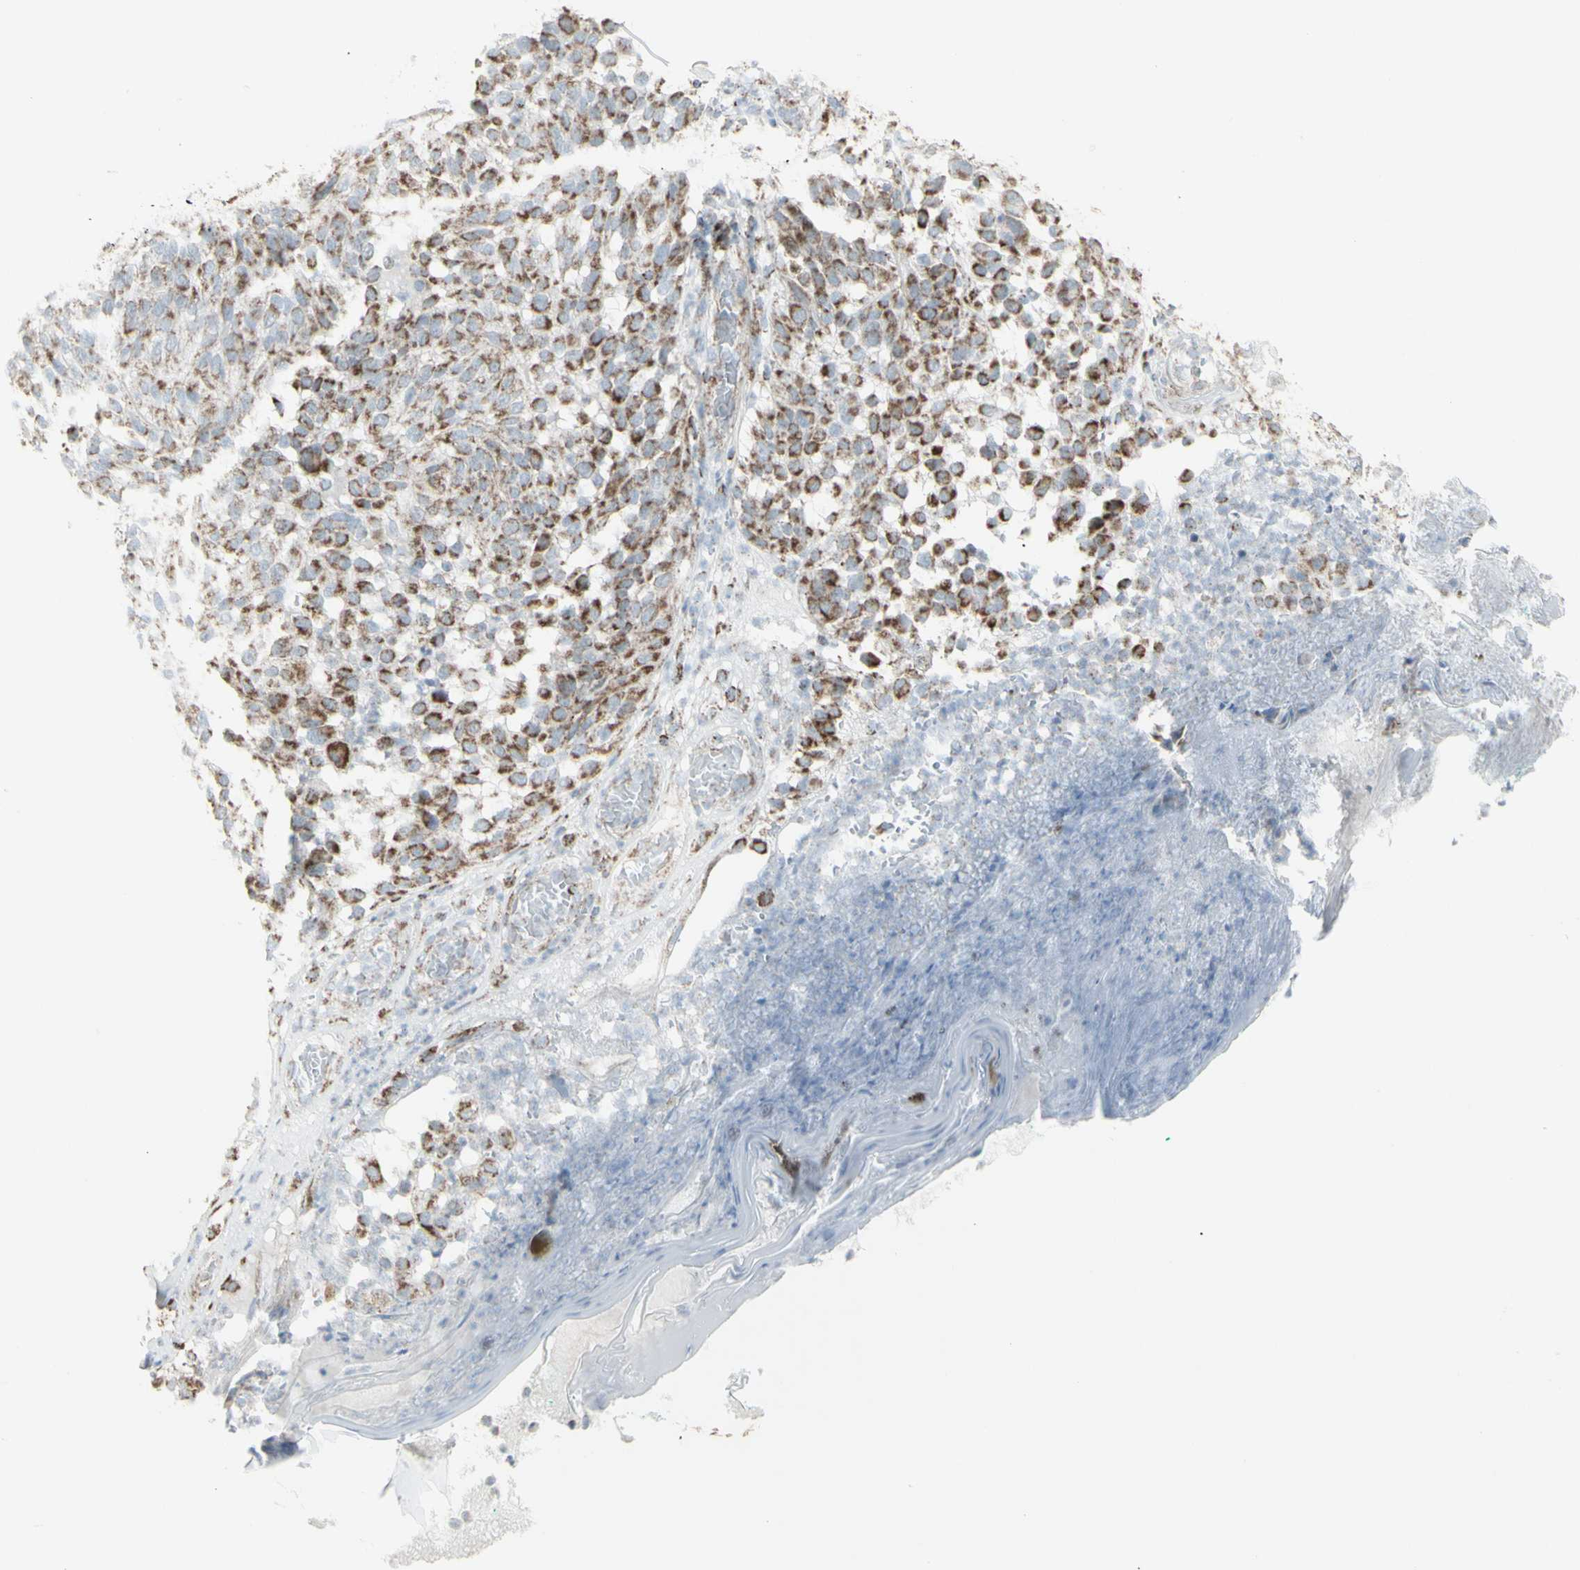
{"staining": {"intensity": "moderate", "quantity": ">75%", "location": "cytoplasmic/membranous"}, "tissue": "melanoma", "cell_type": "Tumor cells", "image_type": "cancer", "snomed": [{"axis": "morphology", "description": "Malignant melanoma, NOS"}, {"axis": "topography", "description": "Skin"}], "caption": "A brown stain shows moderate cytoplasmic/membranous positivity of a protein in melanoma tumor cells.", "gene": "PLGRKT", "patient": {"sex": "female", "age": 46}}